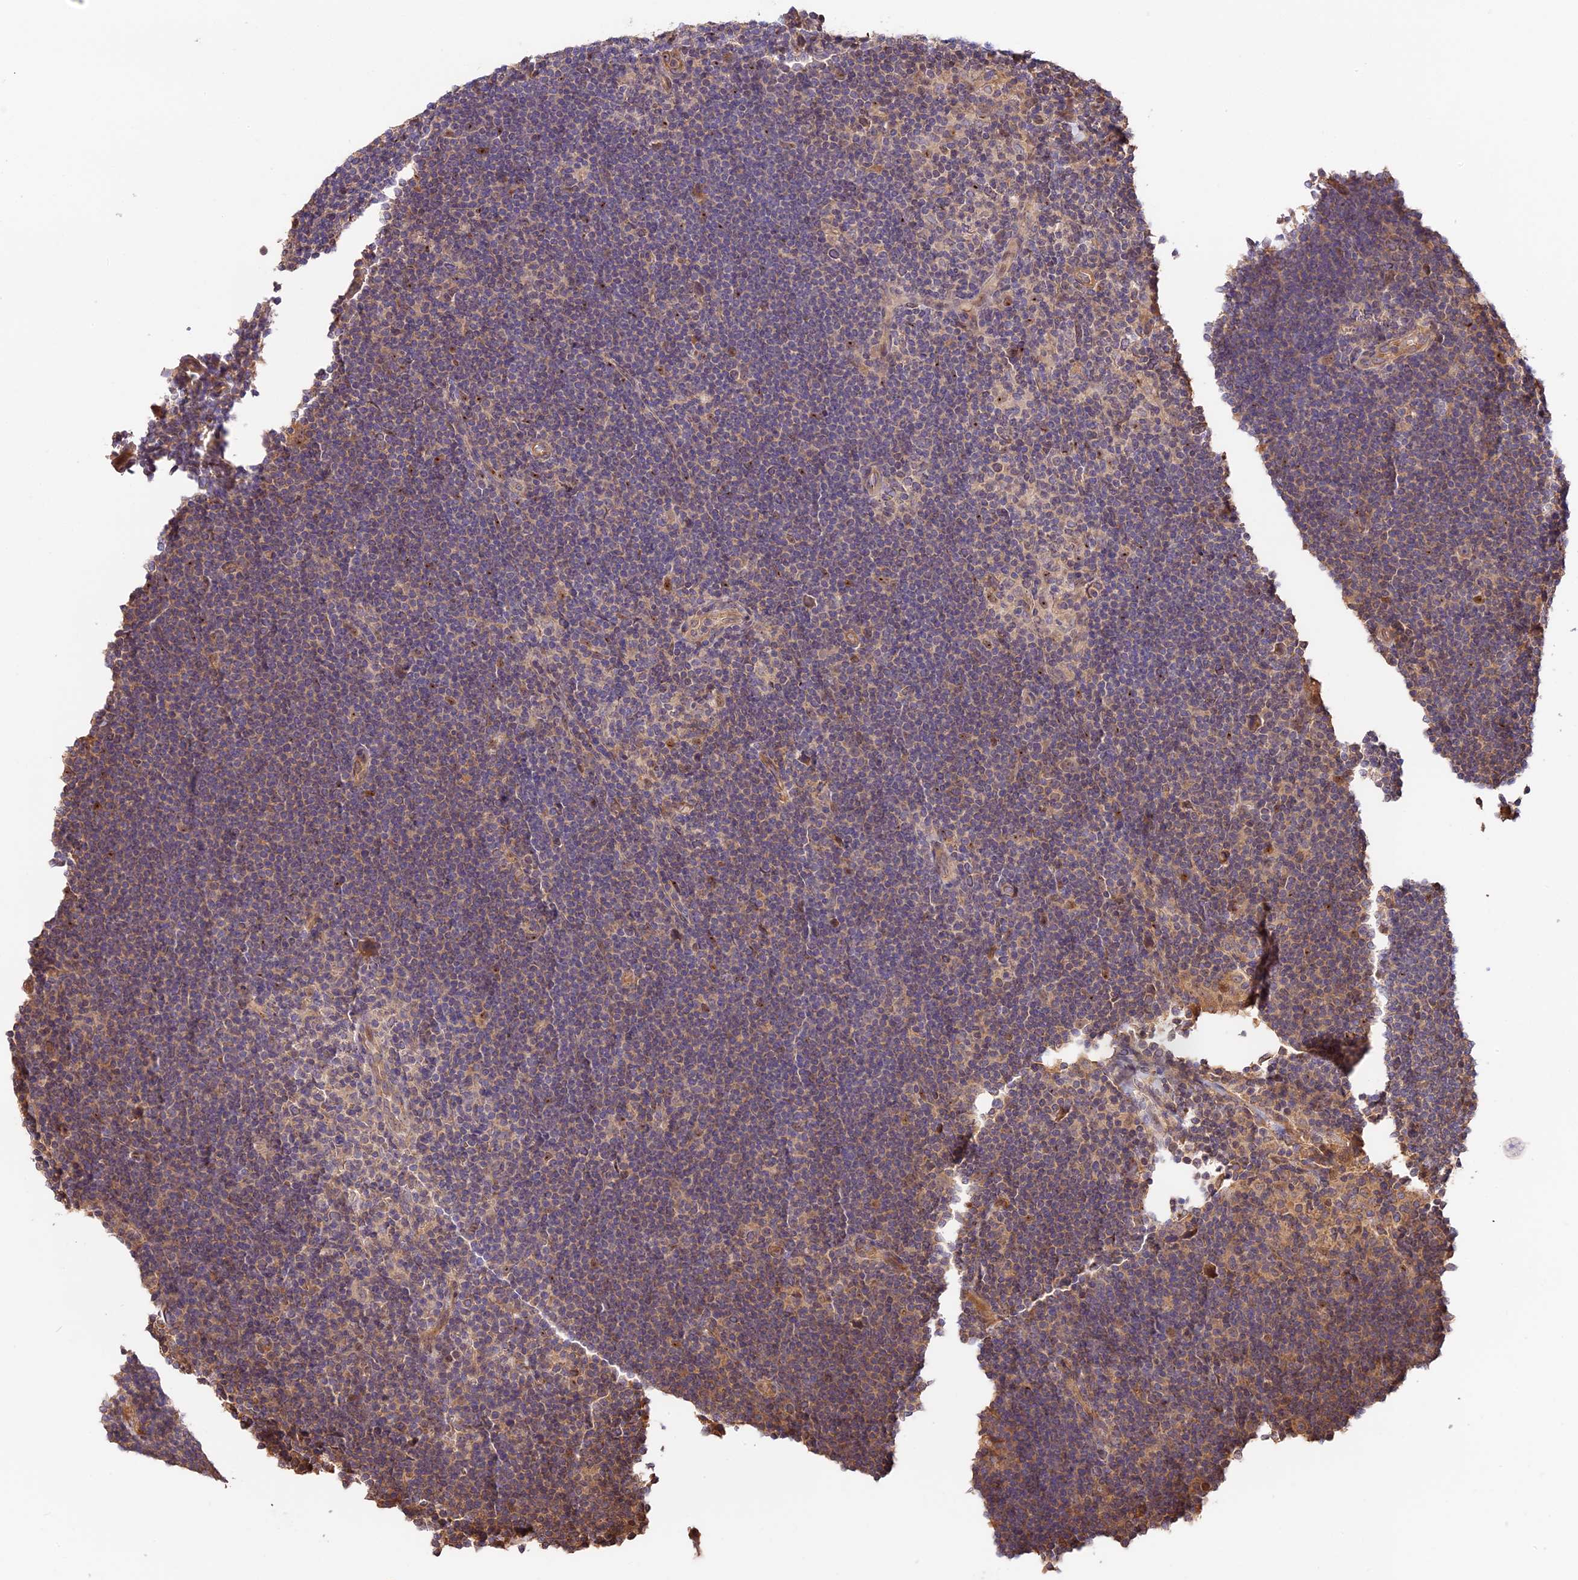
{"staining": {"intensity": "negative", "quantity": "none", "location": "none"}, "tissue": "lymphoma", "cell_type": "Tumor cells", "image_type": "cancer", "snomed": [{"axis": "morphology", "description": "Hodgkin's disease, NOS"}, {"axis": "topography", "description": "Lymph node"}], "caption": "This is an immunohistochemistry (IHC) photomicrograph of human lymphoma. There is no positivity in tumor cells.", "gene": "PPP1R37", "patient": {"sex": "female", "age": 57}}